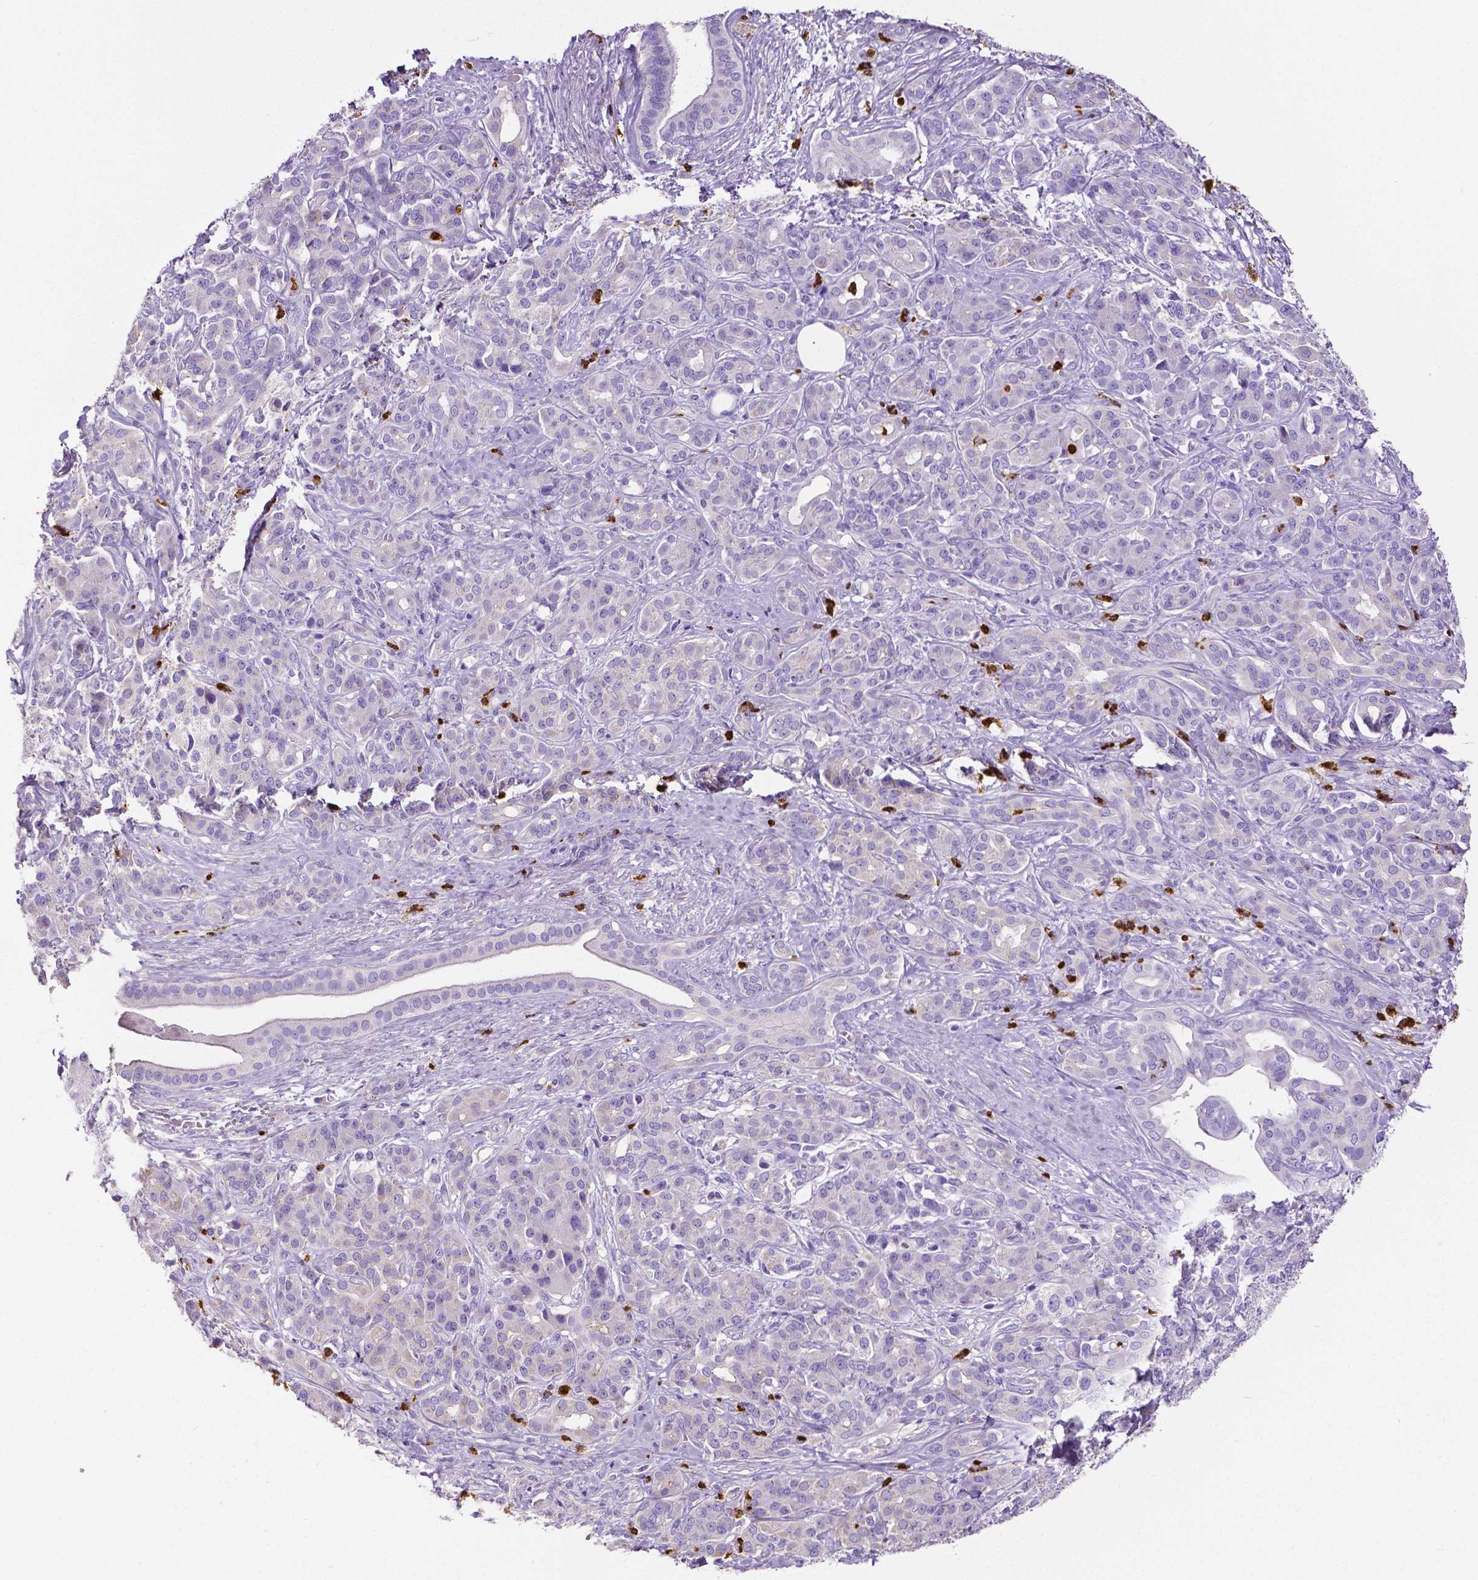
{"staining": {"intensity": "negative", "quantity": "none", "location": "none"}, "tissue": "pancreatic cancer", "cell_type": "Tumor cells", "image_type": "cancer", "snomed": [{"axis": "morphology", "description": "Normal tissue, NOS"}, {"axis": "morphology", "description": "Inflammation, NOS"}, {"axis": "morphology", "description": "Adenocarcinoma, NOS"}, {"axis": "topography", "description": "Pancreas"}], "caption": "A high-resolution photomicrograph shows immunohistochemistry (IHC) staining of adenocarcinoma (pancreatic), which exhibits no significant staining in tumor cells.", "gene": "MMP9", "patient": {"sex": "male", "age": 57}}